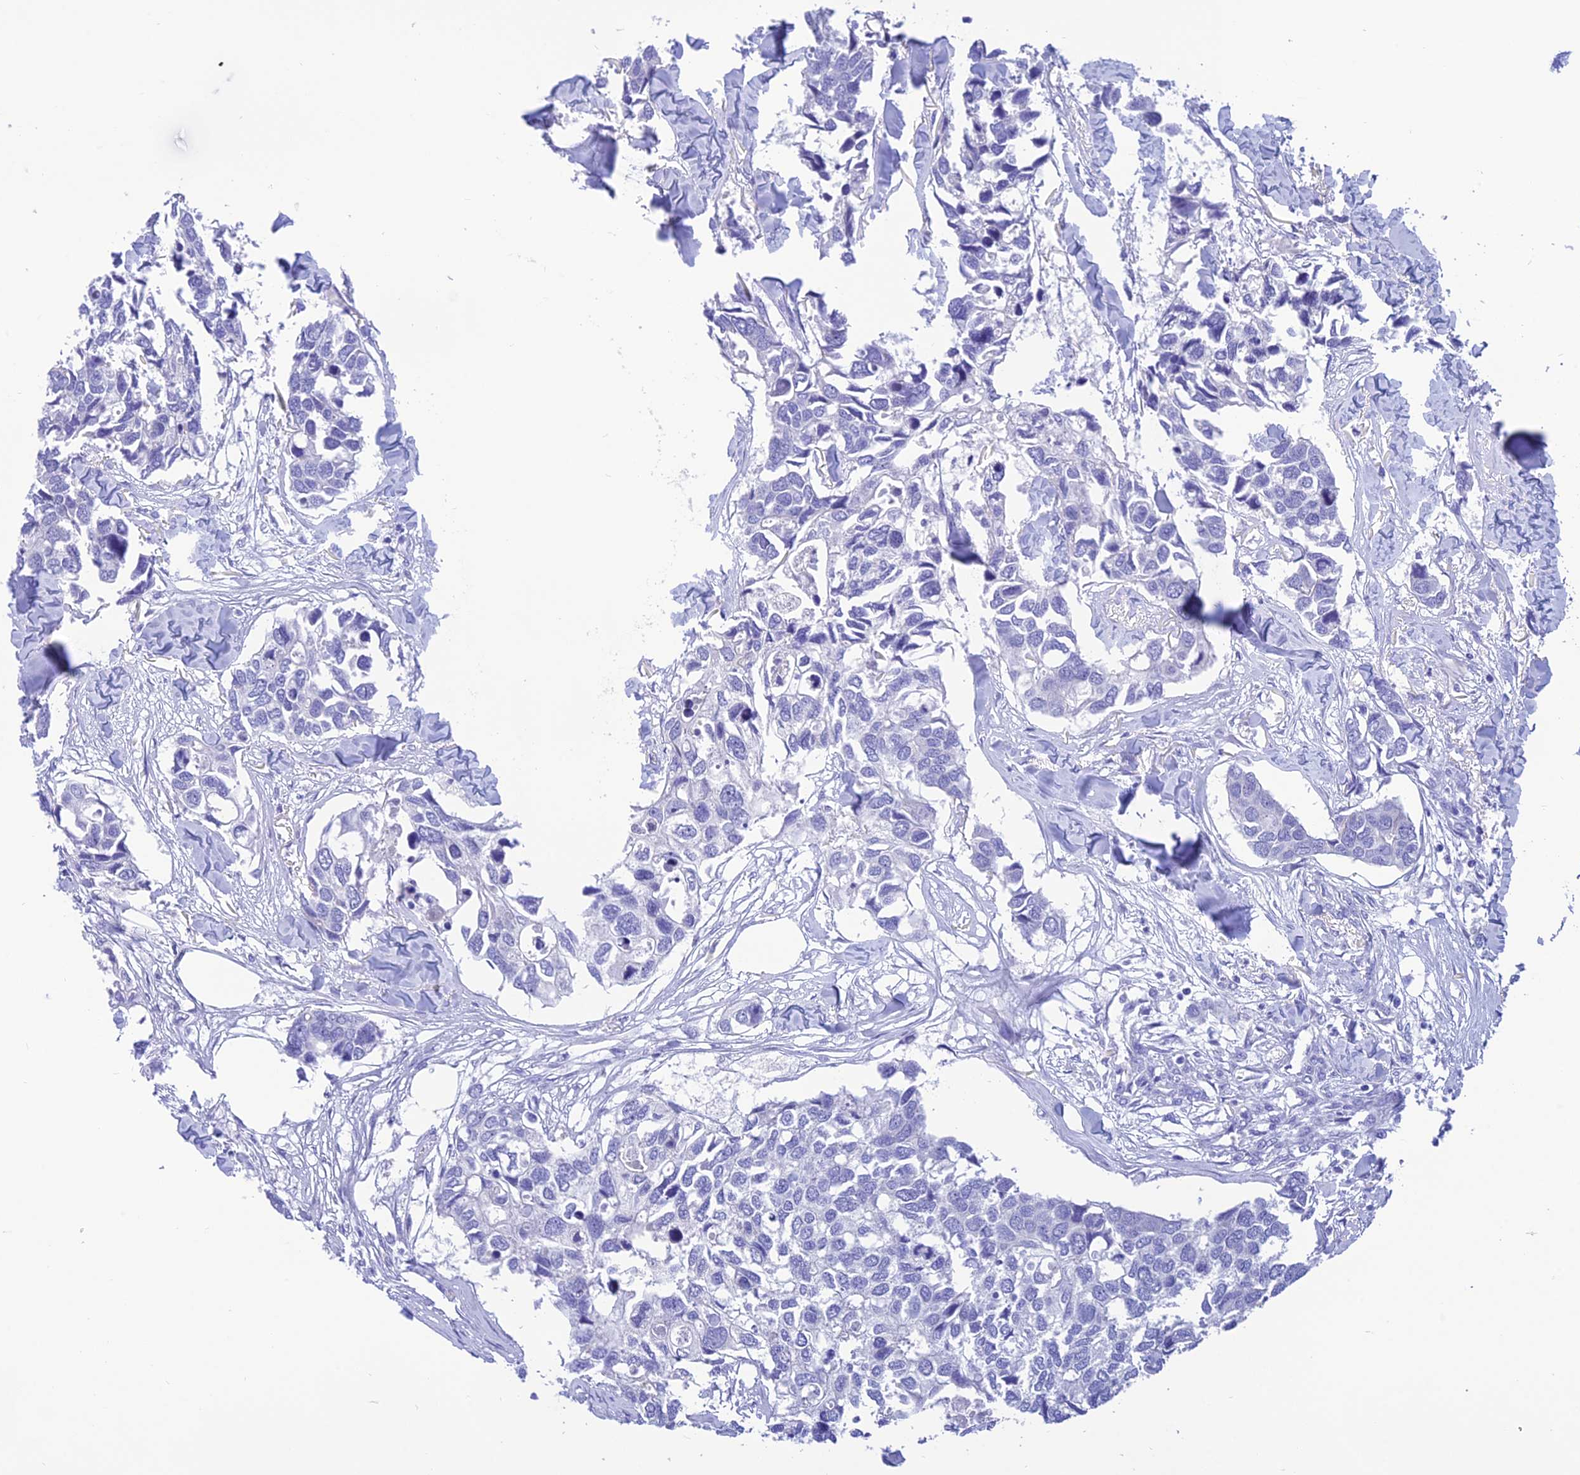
{"staining": {"intensity": "negative", "quantity": "none", "location": "none"}, "tissue": "breast cancer", "cell_type": "Tumor cells", "image_type": "cancer", "snomed": [{"axis": "morphology", "description": "Duct carcinoma"}, {"axis": "topography", "description": "Breast"}], "caption": "A micrograph of breast cancer stained for a protein shows no brown staining in tumor cells.", "gene": "KDELR3", "patient": {"sex": "female", "age": 83}}